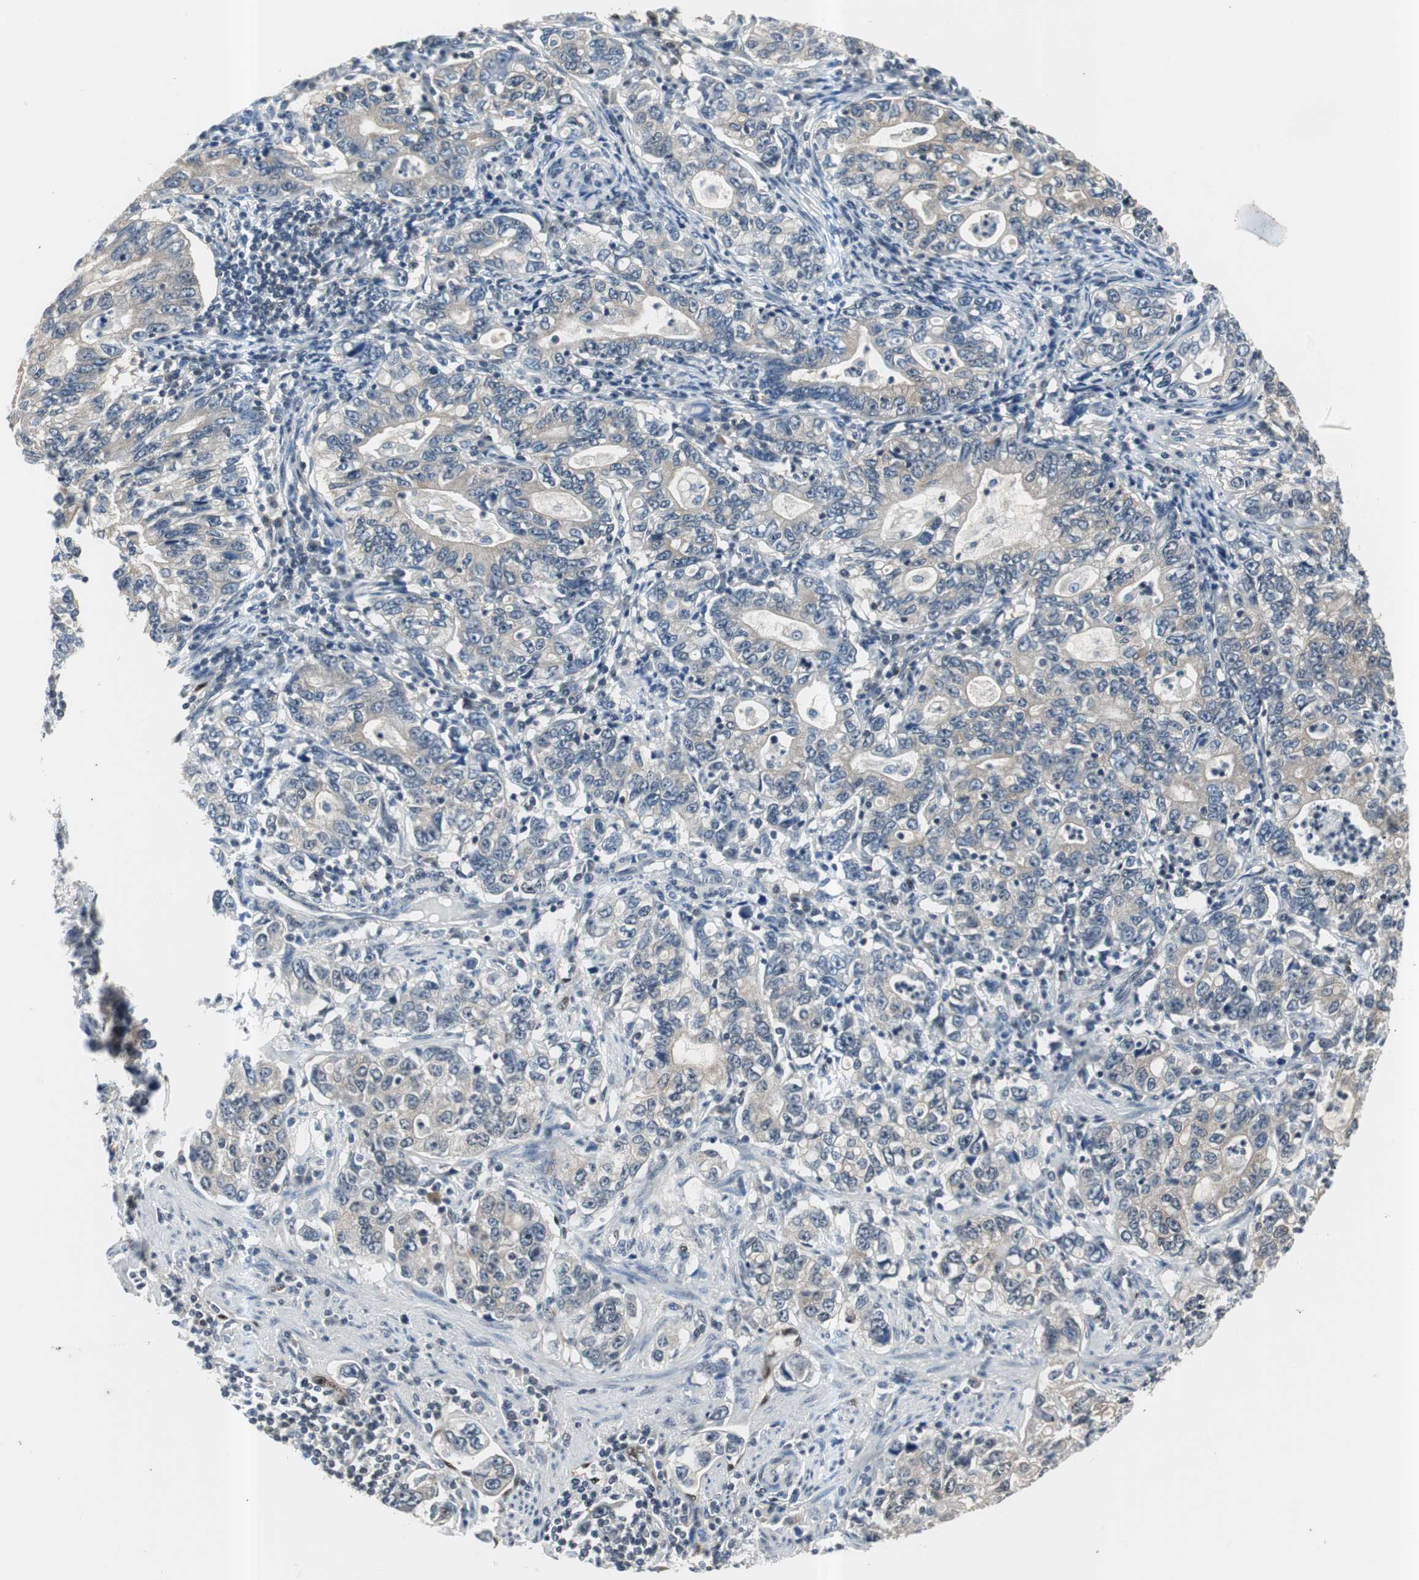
{"staining": {"intensity": "moderate", "quantity": "25%-75%", "location": "cytoplasmic/membranous"}, "tissue": "stomach cancer", "cell_type": "Tumor cells", "image_type": "cancer", "snomed": [{"axis": "morphology", "description": "Adenocarcinoma, NOS"}, {"axis": "topography", "description": "Stomach, lower"}], "caption": "Stomach cancer (adenocarcinoma) stained with a brown dye reveals moderate cytoplasmic/membranous positive expression in approximately 25%-75% of tumor cells.", "gene": "SMAD1", "patient": {"sex": "female", "age": 72}}